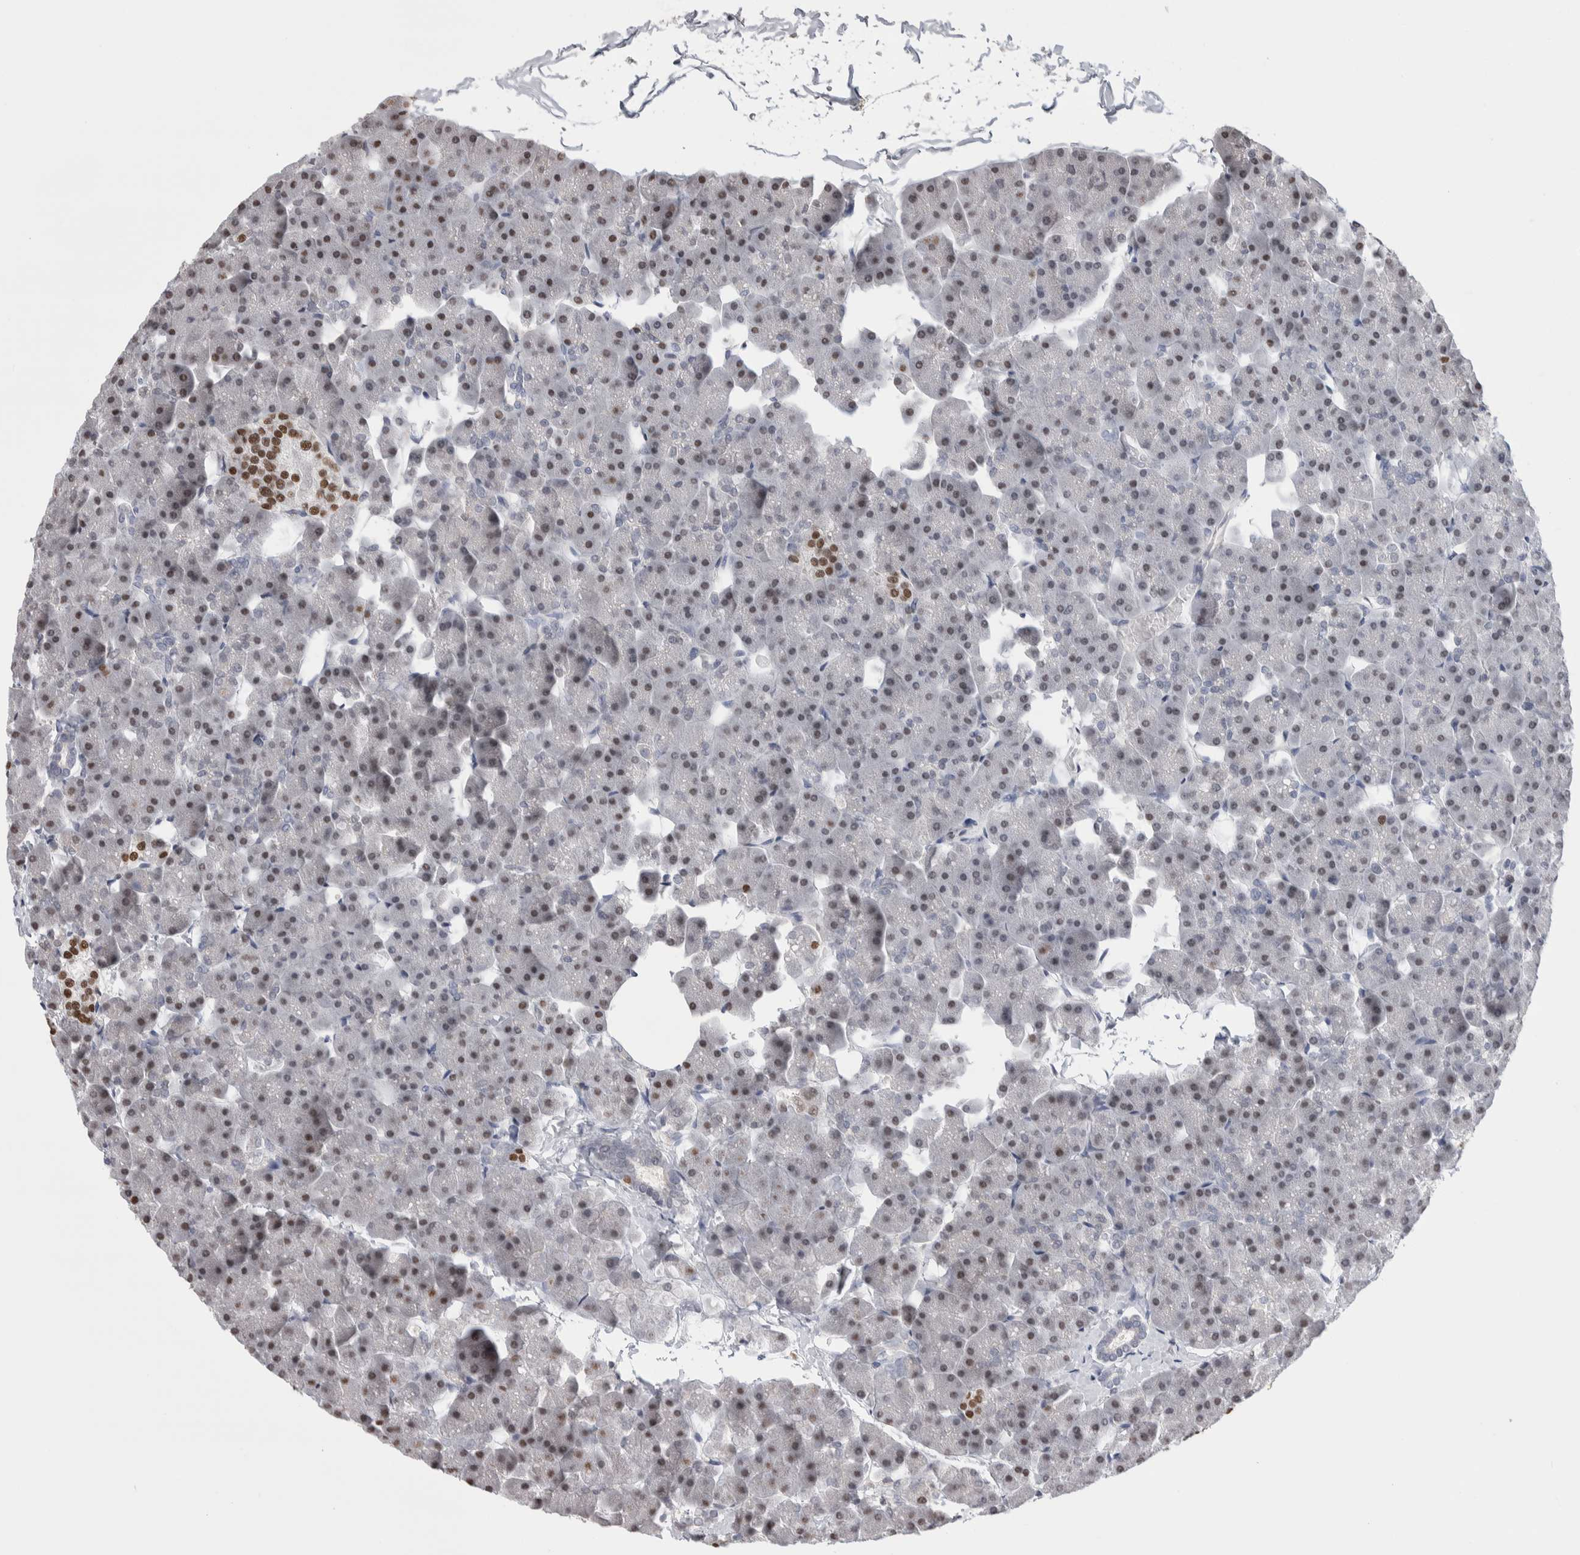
{"staining": {"intensity": "weak", "quantity": "<25%", "location": "nuclear"}, "tissue": "pancreas", "cell_type": "Exocrine glandular cells", "image_type": "normal", "snomed": [{"axis": "morphology", "description": "Normal tissue, NOS"}, {"axis": "topography", "description": "Pancreas"}], "caption": "Exocrine glandular cells show no significant positivity in benign pancreas. Nuclei are stained in blue.", "gene": "ZBTB49", "patient": {"sex": "male", "age": 35}}